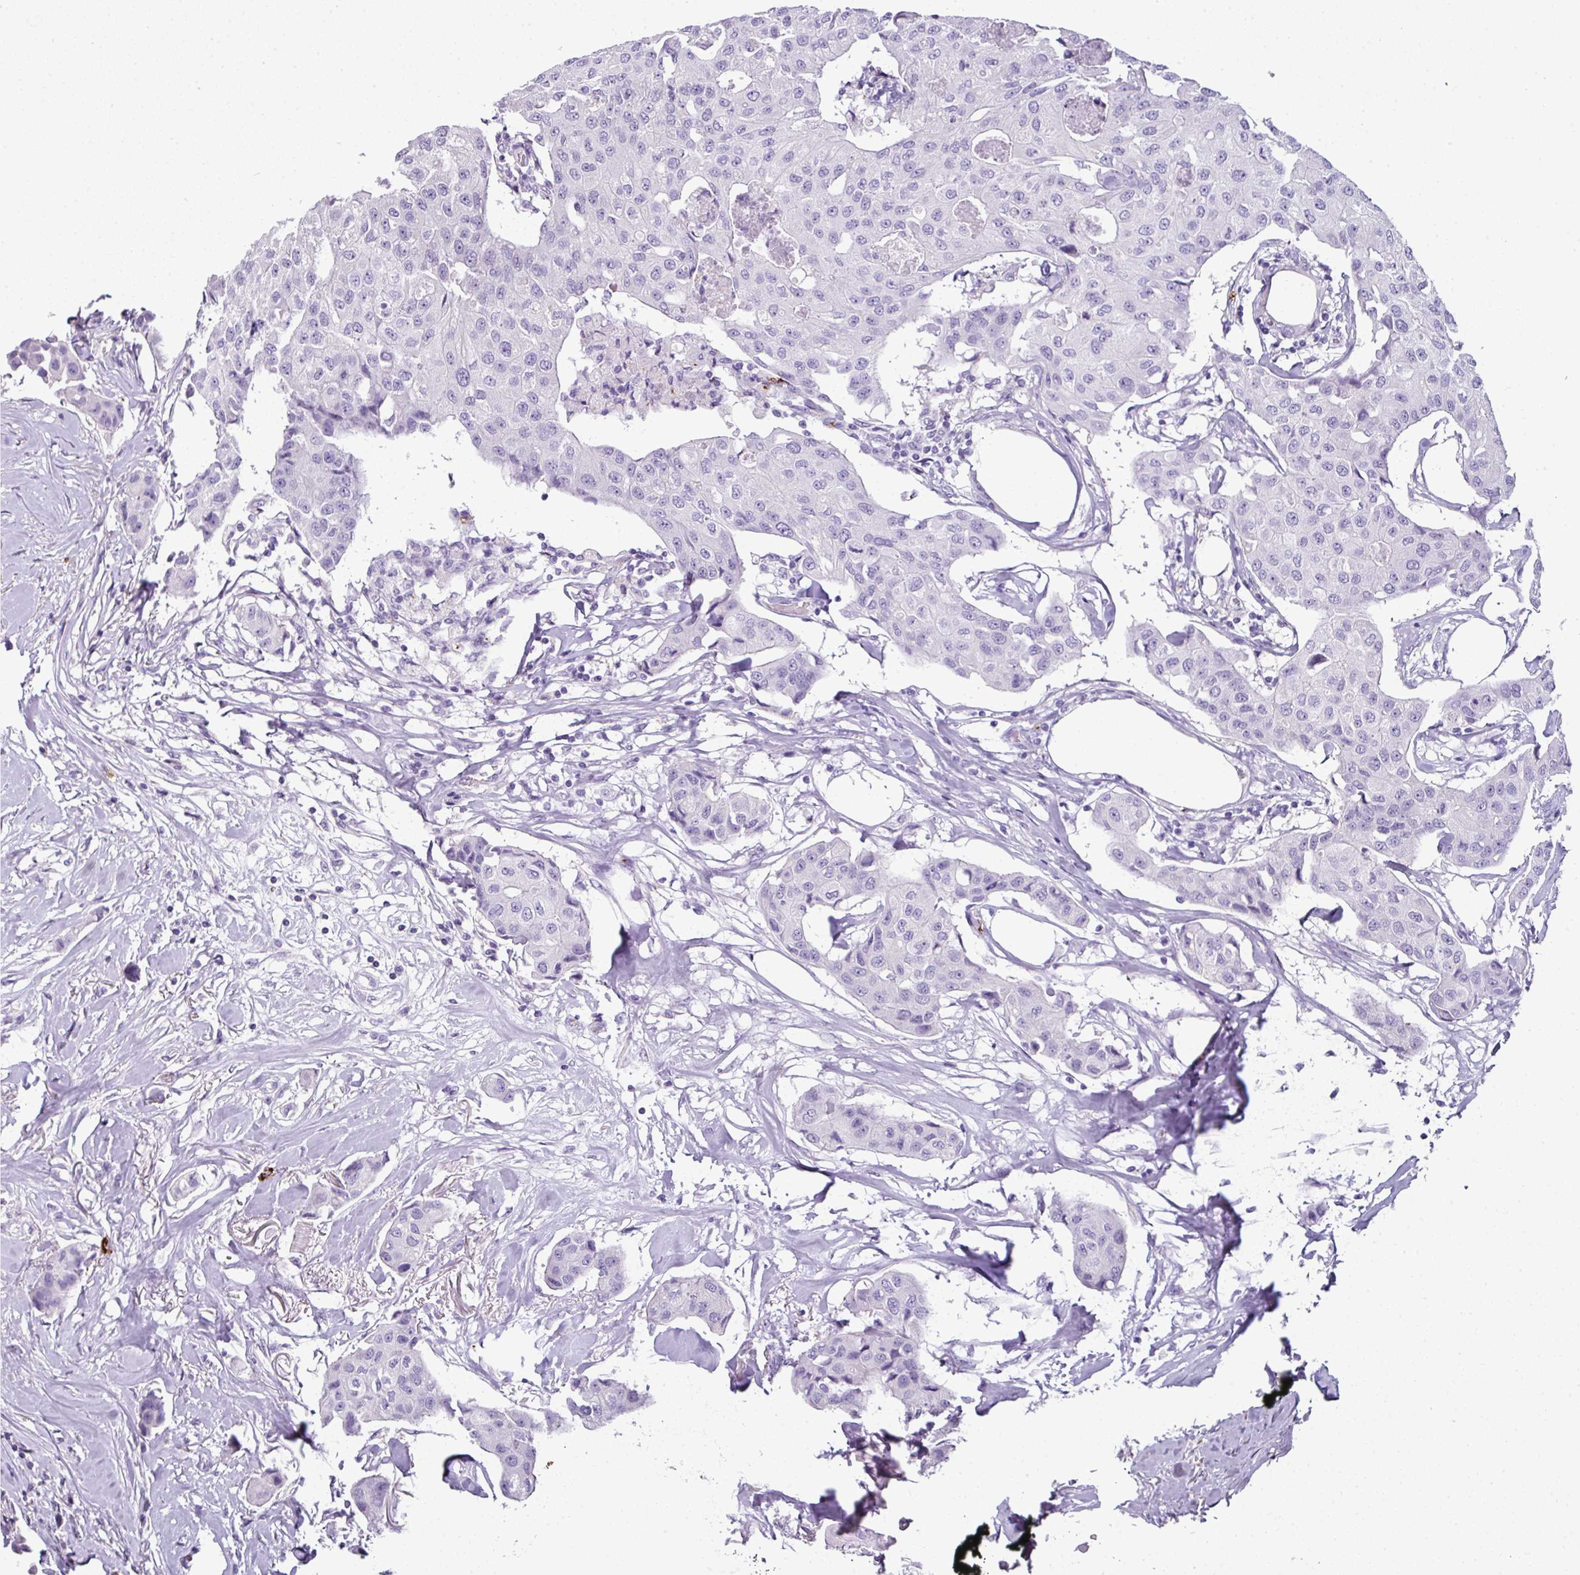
{"staining": {"intensity": "negative", "quantity": "none", "location": "none"}, "tissue": "breast cancer", "cell_type": "Tumor cells", "image_type": "cancer", "snomed": [{"axis": "morphology", "description": "Duct carcinoma"}, {"axis": "topography", "description": "Breast"}], "caption": "Tumor cells show no significant protein positivity in breast cancer (invasive ductal carcinoma).", "gene": "CTSG", "patient": {"sex": "female", "age": 80}}